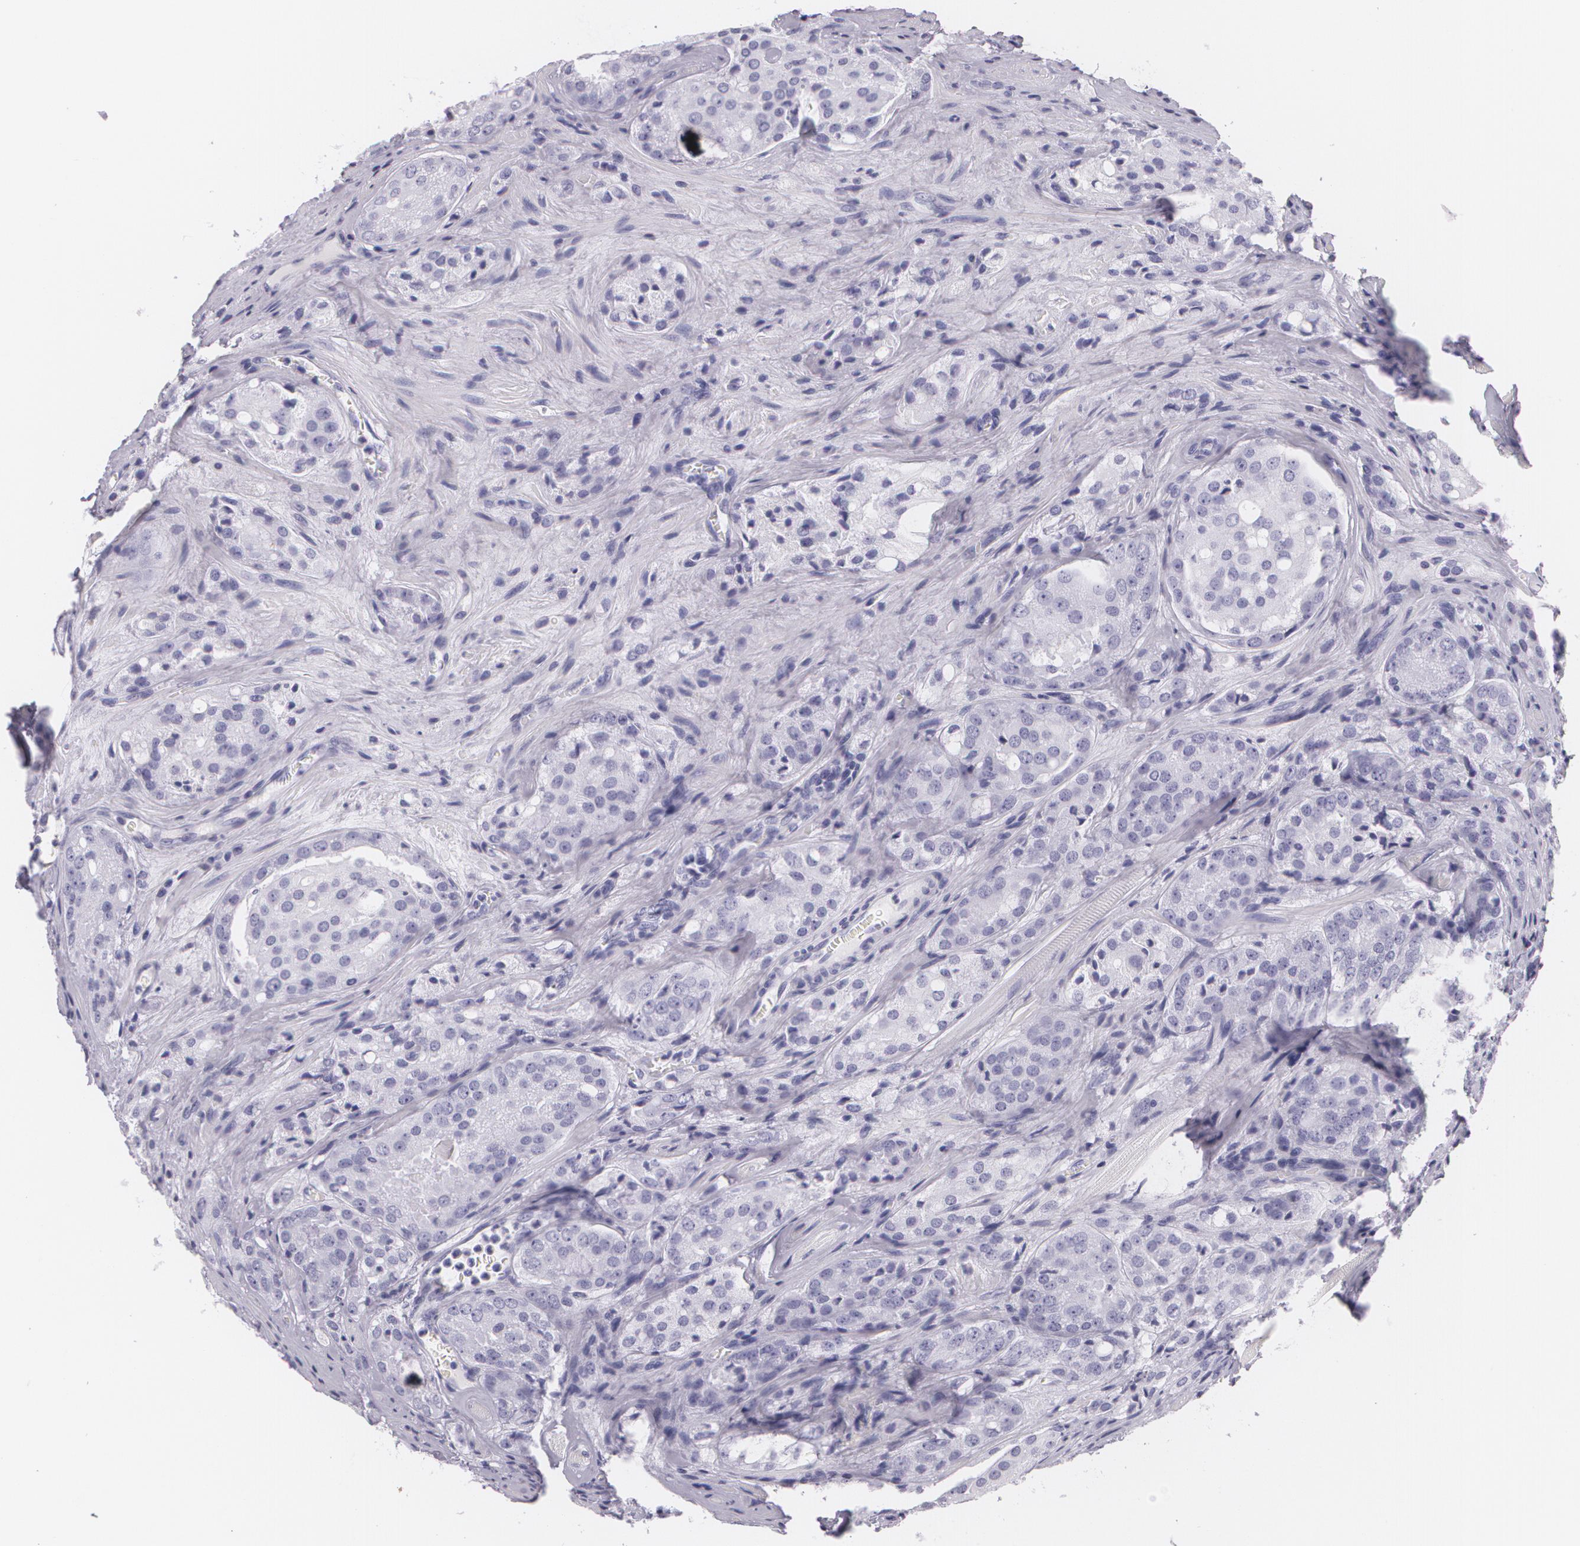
{"staining": {"intensity": "negative", "quantity": "none", "location": "none"}, "tissue": "prostate cancer", "cell_type": "Tumor cells", "image_type": "cancer", "snomed": [{"axis": "morphology", "description": "Adenocarcinoma, Medium grade"}, {"axis": "topography", "description": "Prostate"}], "caption": "This is an immunohistochemistry image of human prostate medium-grade adenocarcinoma. There is no positivity in tumor cells.", "gene": "DLG4", "patient": {"sex": "male", "age": 60}}